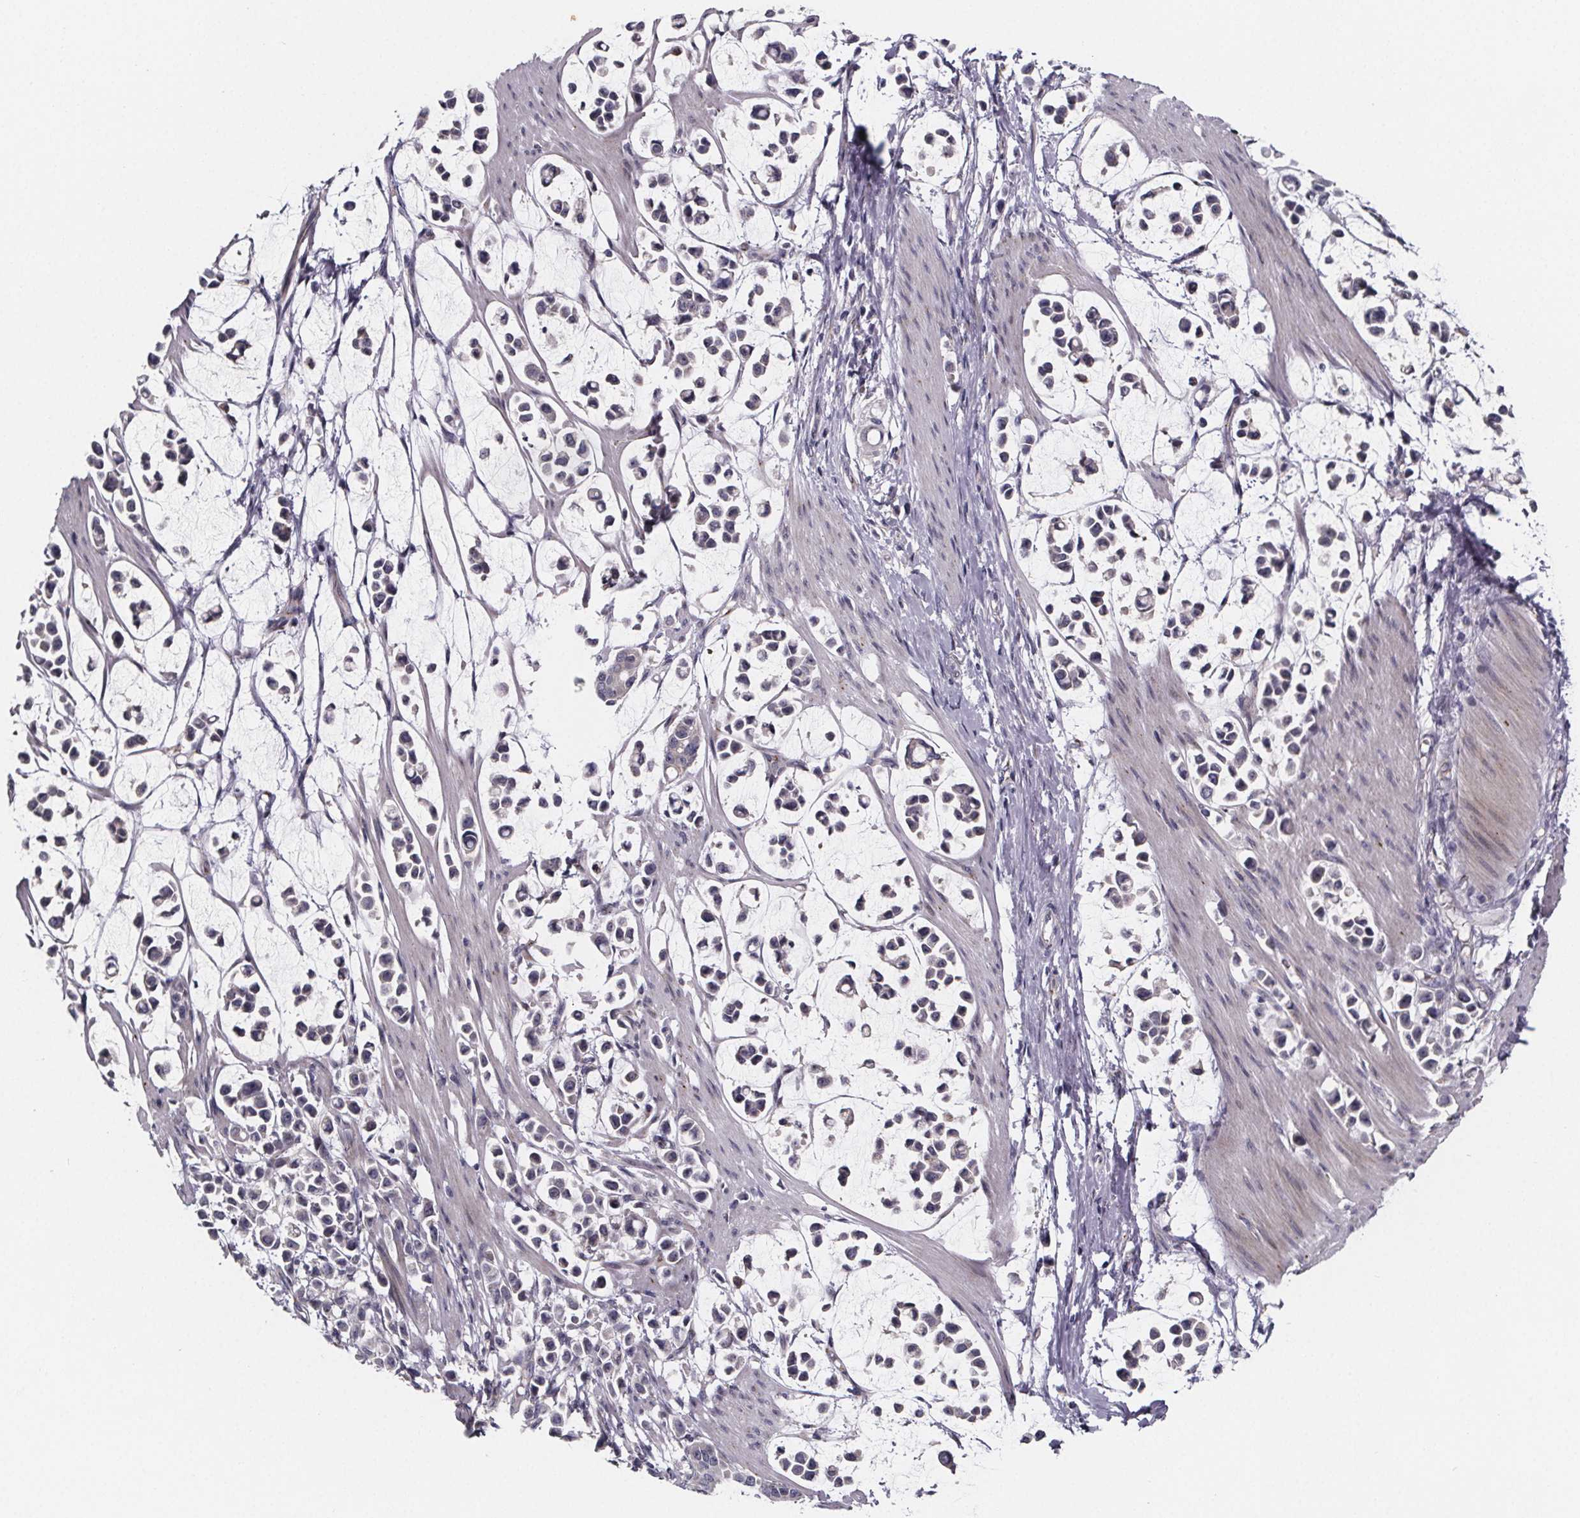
{"staining": {"intensity": "negative", "quantity": "none", "location": "none"}, "tissue": "stomach cancer", "cell_type": "Tumor cells", "image_type": "cancer", "snomed": [{"axis": "morphology", "description": "Adenocarcinoma, NOS"}, {"axis": "topography", "description": "Stomach"}], "caption": "Stomach cancer (adenocarcinoma) stained for a protein using immunohistochemistry displays no expression tumor cells.", "gene": "NDST1", "patient": {"sex": "male", "age": 82}}